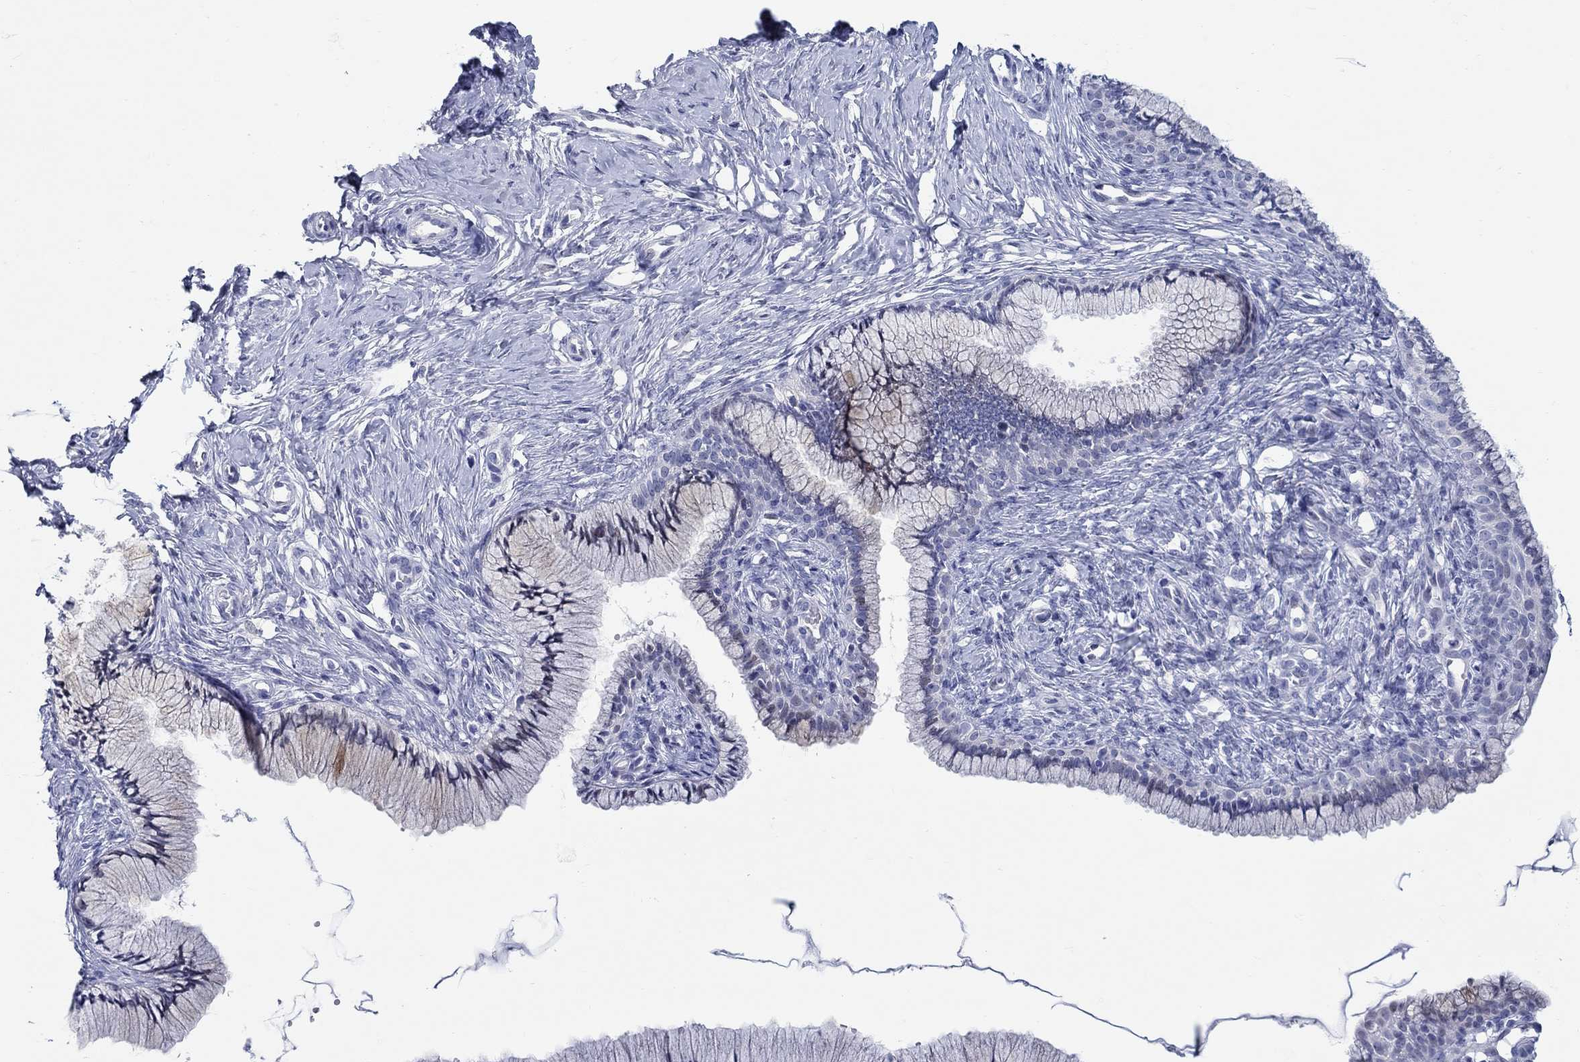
{"staining": {"intensity": "negative", "quantity": "none", "location": "none"}, "tissue": "cervix", "cell_type": "Glandular cells", "image_type": "normal", "snomed": [{"axis": "morphology", "description": "Normal tissue, NOS"}, {"axis": "topography", "description": "Cervix"}], "caption": "IHC image of benign cervix: human cervix stained with DAB (3,3'-diaminobenzidine) reveals no significant protein expression in glandular cells.", "gene": "CRYGS", "patient": {"sex": "female", "age": 37}}